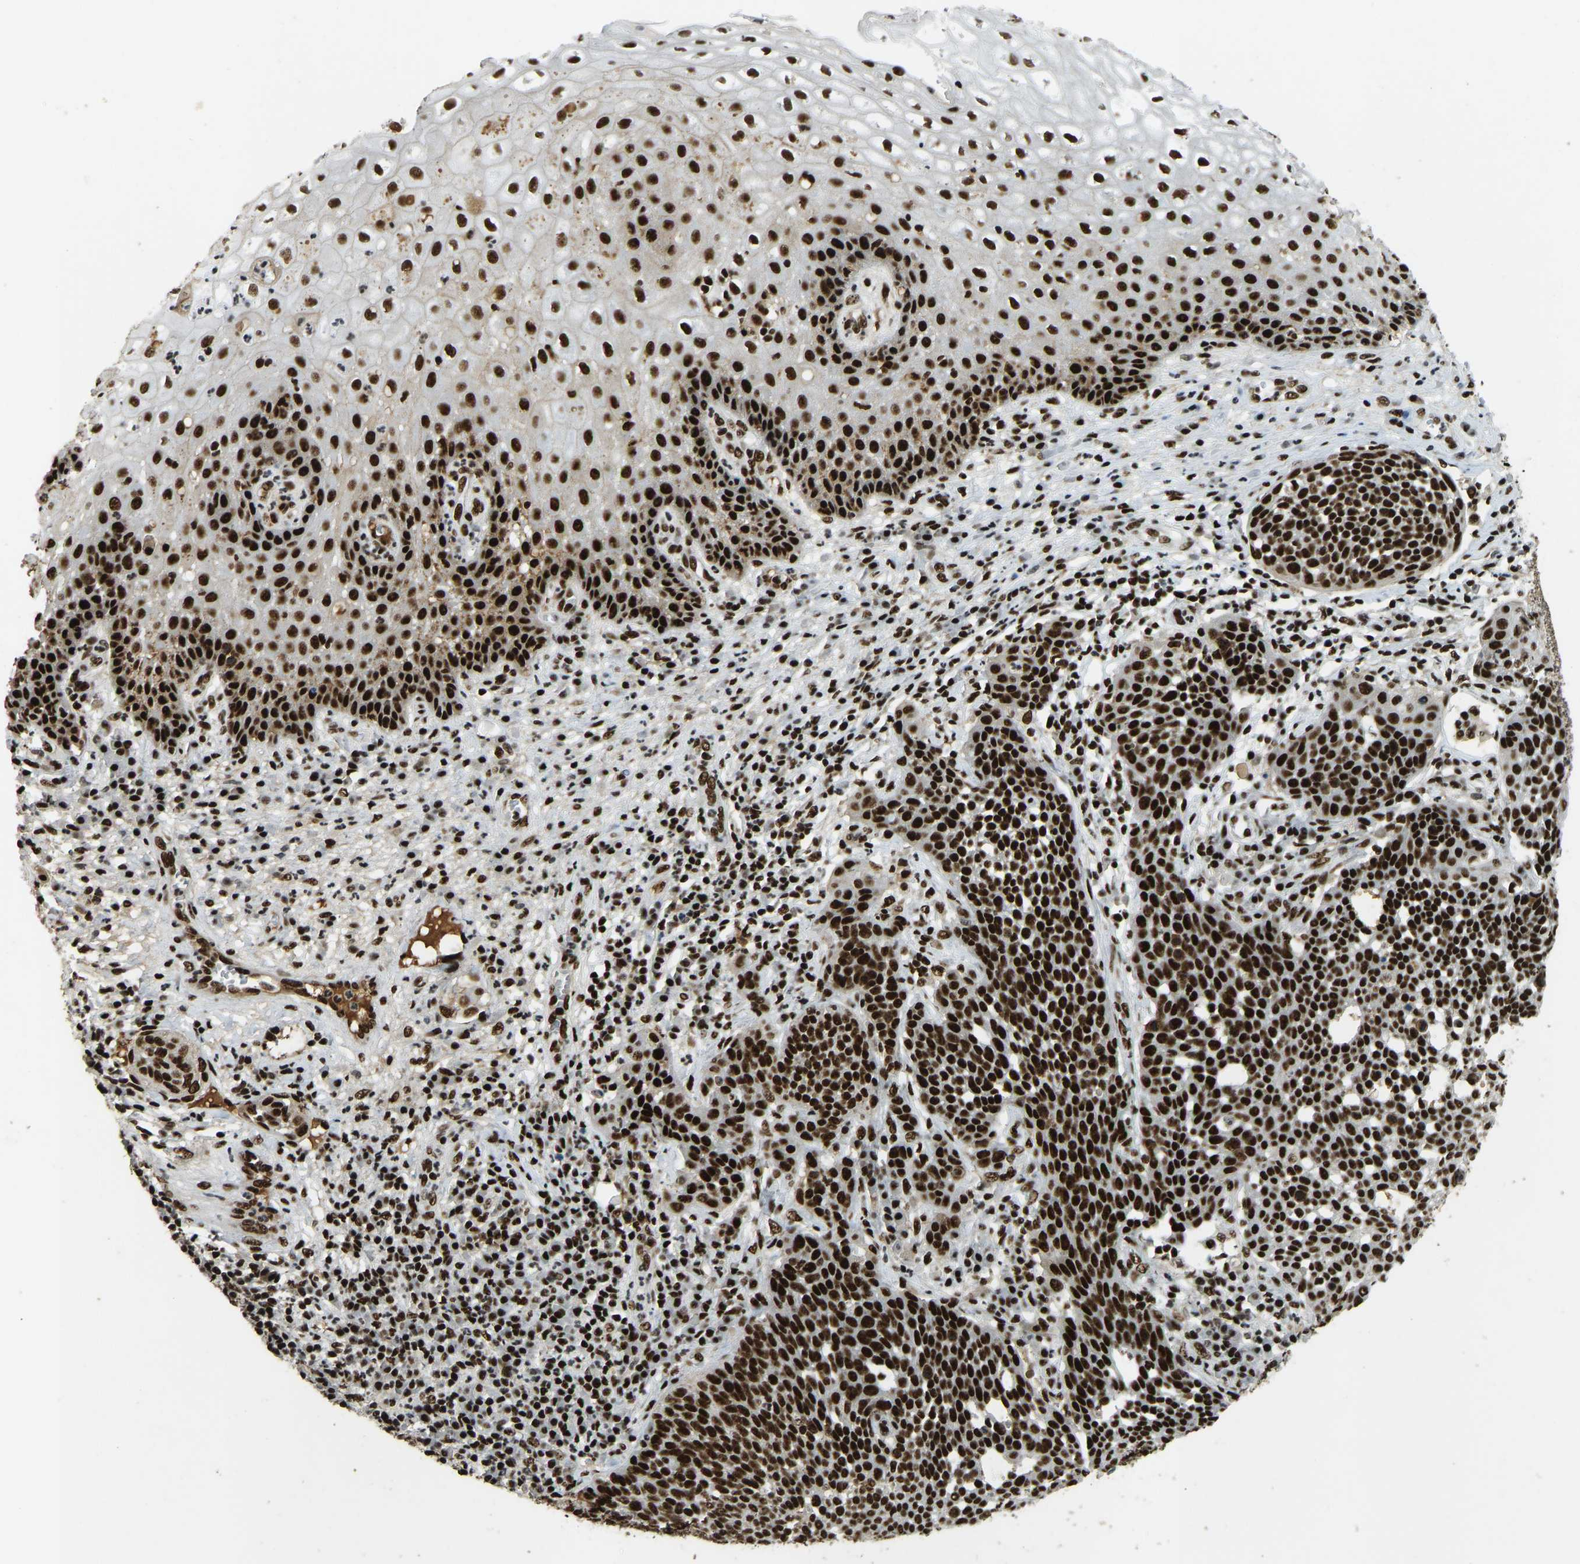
{"staining": {"intensity": "strong", "quantity": ">75%", "location": "nuclear"}, "tissue": "cervical cancer", "cell_type": "Tumor cells", "image_type": "cancer", "snomed": [{"axis": "morphology", "description": "Squamous cell carcinoma, NOS"}, {"axis": "topography", "description": "Cervix"}], "caption": "High-power microscopy captured an IHC histopathology image of cervical cancer (squamous cell carcinoma), revealing strong nuclear positivity in about >75% of tumor cells. Nuclei are stained in blue.", "gene": "FOXK1", "patient": {"sex": "female", "age": 34}}